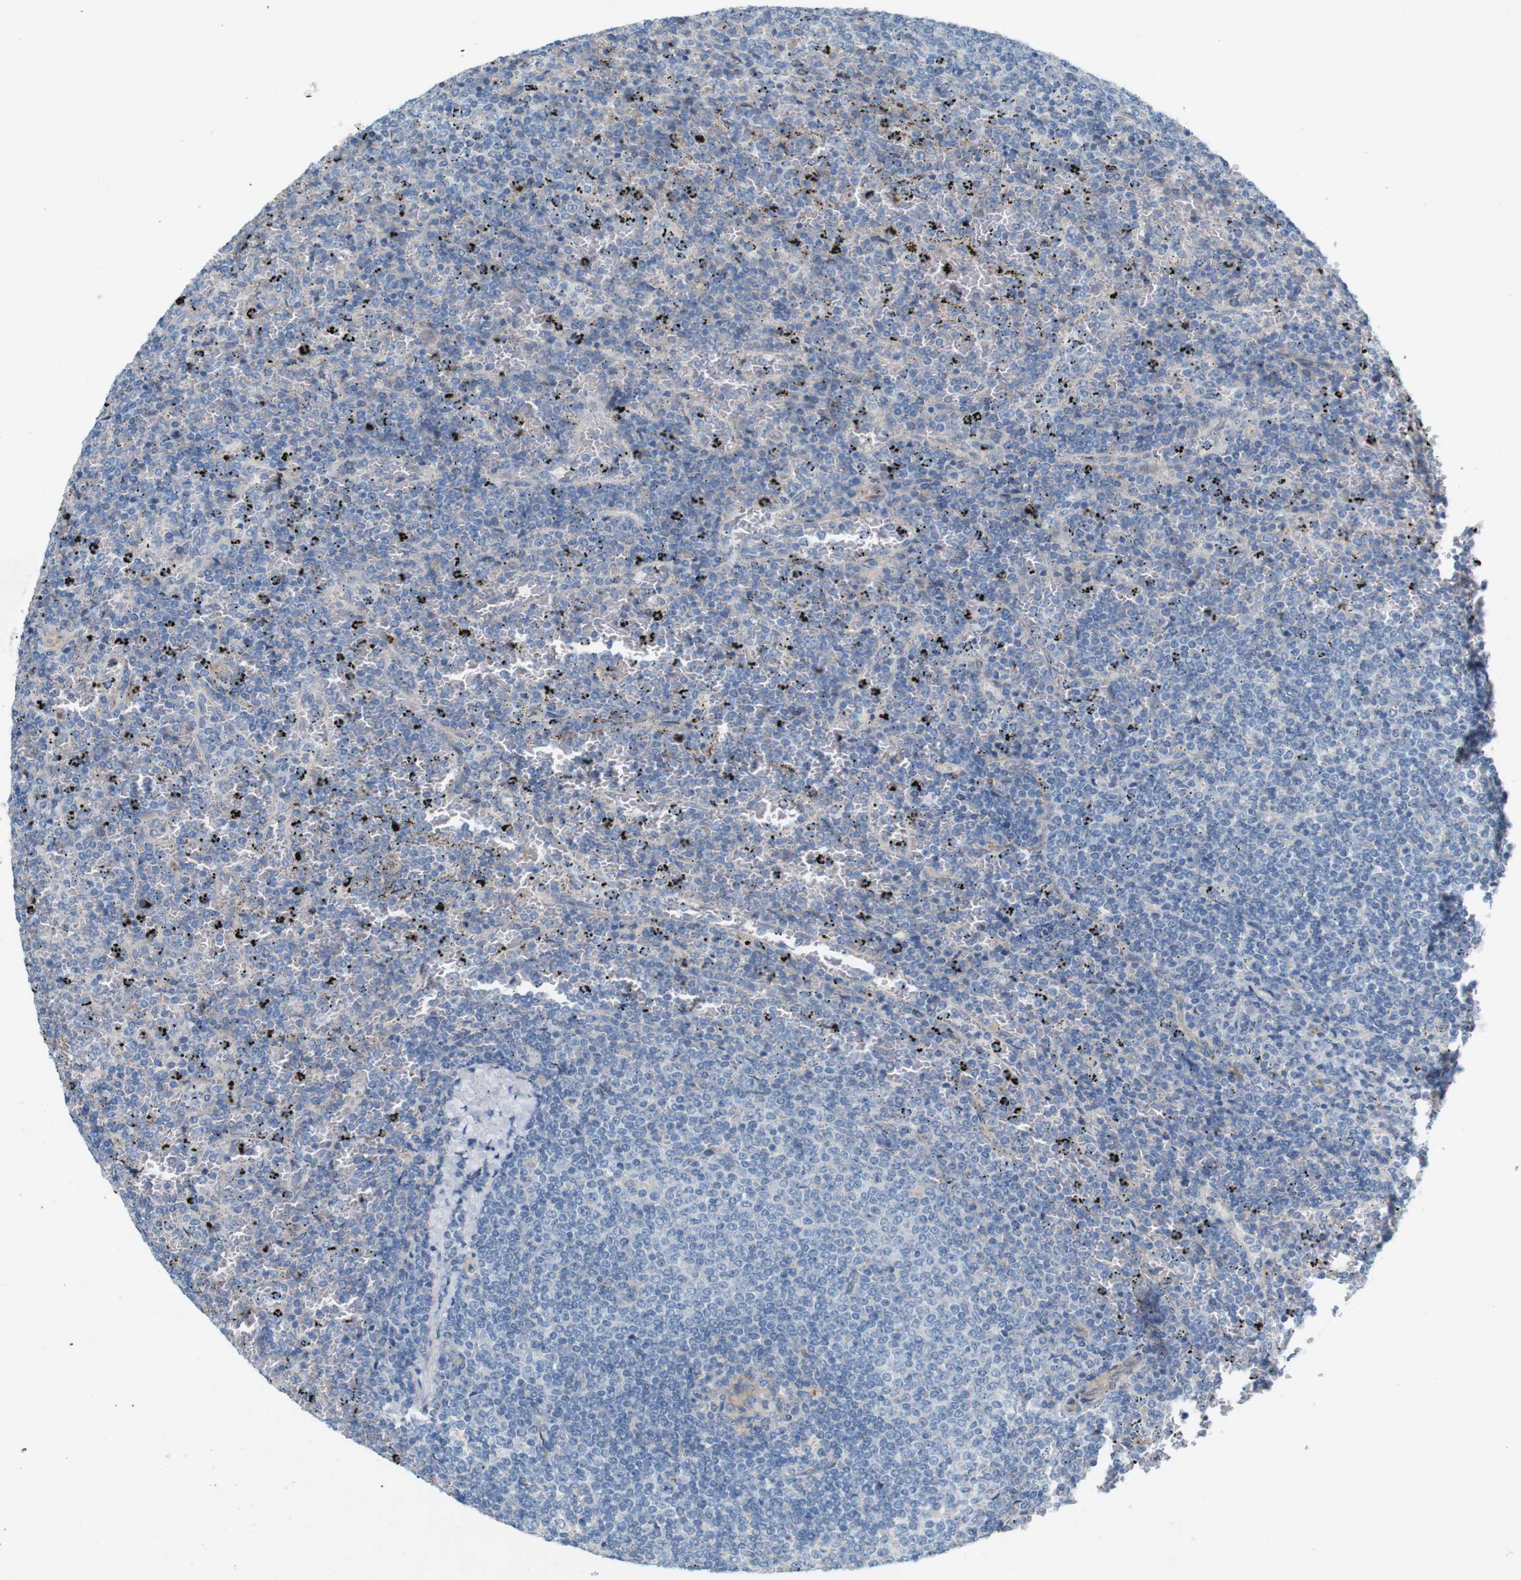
{"staining": {"intensity": "negative", "quantity": "none", "location": "none"}, "tissue": "lymphoma", "cell_type": "Tumor cells", "image_type": "cancer", "snomed": [{"axis": "morphology", "description": "Malignant lymphoma, non-Hodgkin's type, Low grade"}, {"axis": "topography", "description": "Spleen"}], "caption": "Tumor cells show no significant protein expression in malignant lymphoma, non-Hodgkin's type (low-grade).", "gene": "PVR", "patient": {"sex": "female", "age": 77}}